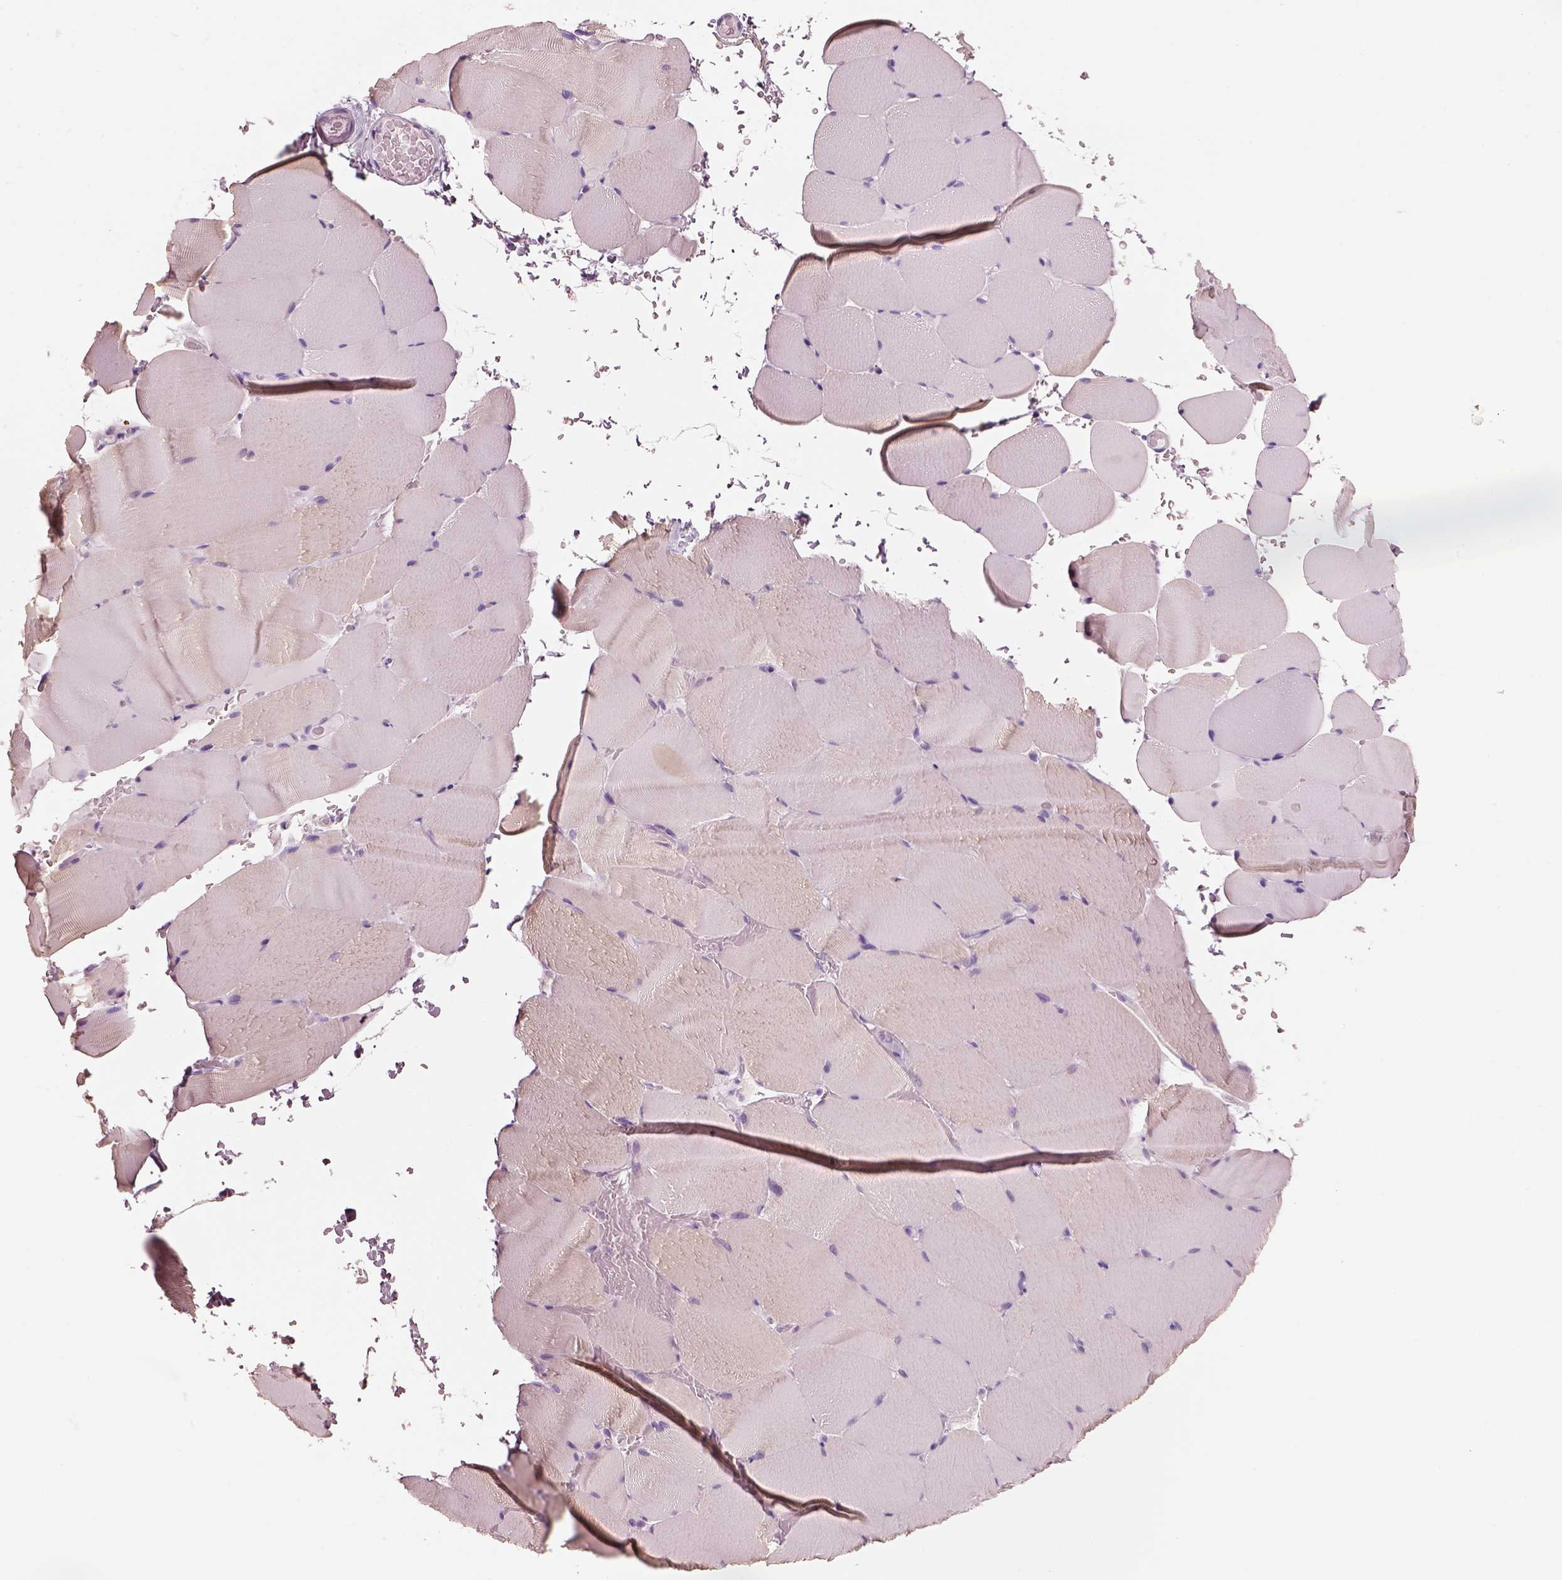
{"staining": {"intensity": "weak", "quantity": "25%-75%", "location": "cytoplasmic/membranous"}, "tissue": "skeletal muscle", "cell_type": "Myocytes", "image_type": "normal", "snomed": [{"axis": "morphology", "description": "Normal tissue, NOS"}, {"axis": "topography", "description": "Skeletal muscle"}], "caption": "DAB (3,3'-diaminobenzidine) immunohistochemical staining of benign human skeletal muscle exhibits weak cytoplasmic/membranous protein expression in approximately 25%-75% of myocytes. (IHC, brightfield microscopy, high magnification).", "gene": "ELSPBP1", "patient": {"sex": "female", "age": 37}}